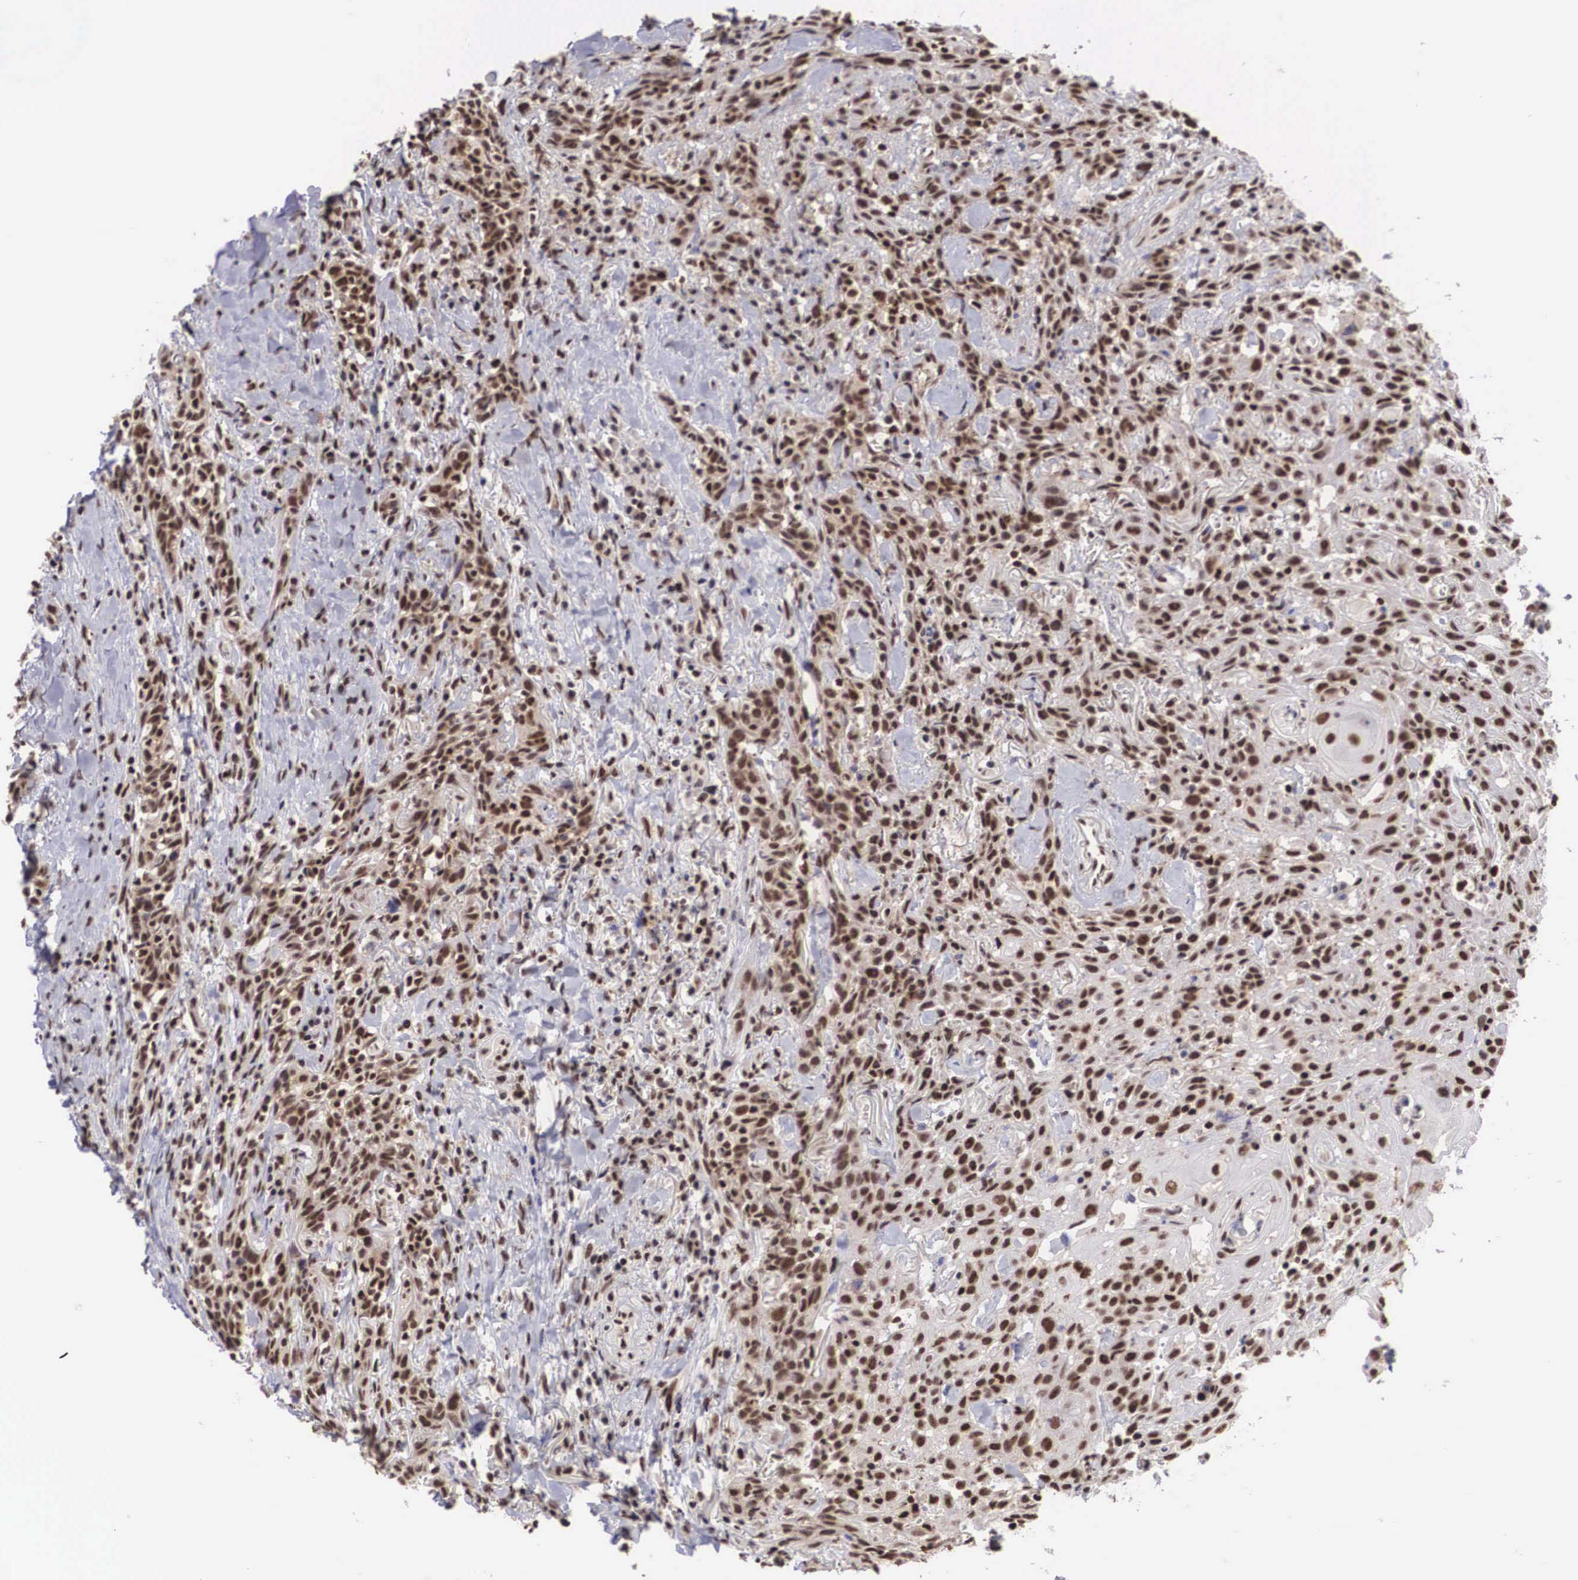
{"staining": {"intensity": "strong", "quantity": ">75%", "location": "nuclear"}, "tissue": "head and neck cancer", "cell_type": "Tumor cells", "image_type": "cancer", "snomed": [{"axis": "morphology", "description": "Squamous cell carcinoma, NOS"}, {"axis": "topography", "description": "Oral tissue"}, {"axis": "topography", "description": "Head-Neck"}], "caption": "Human head and neck cancer (squamous cell carcinoma) stained for a protein (brown) reveals strong nuclear positive staining in about >75% of tumor cells.", "gene": "HTATSF1", "patient": {"sex": "female", "age": 82}}